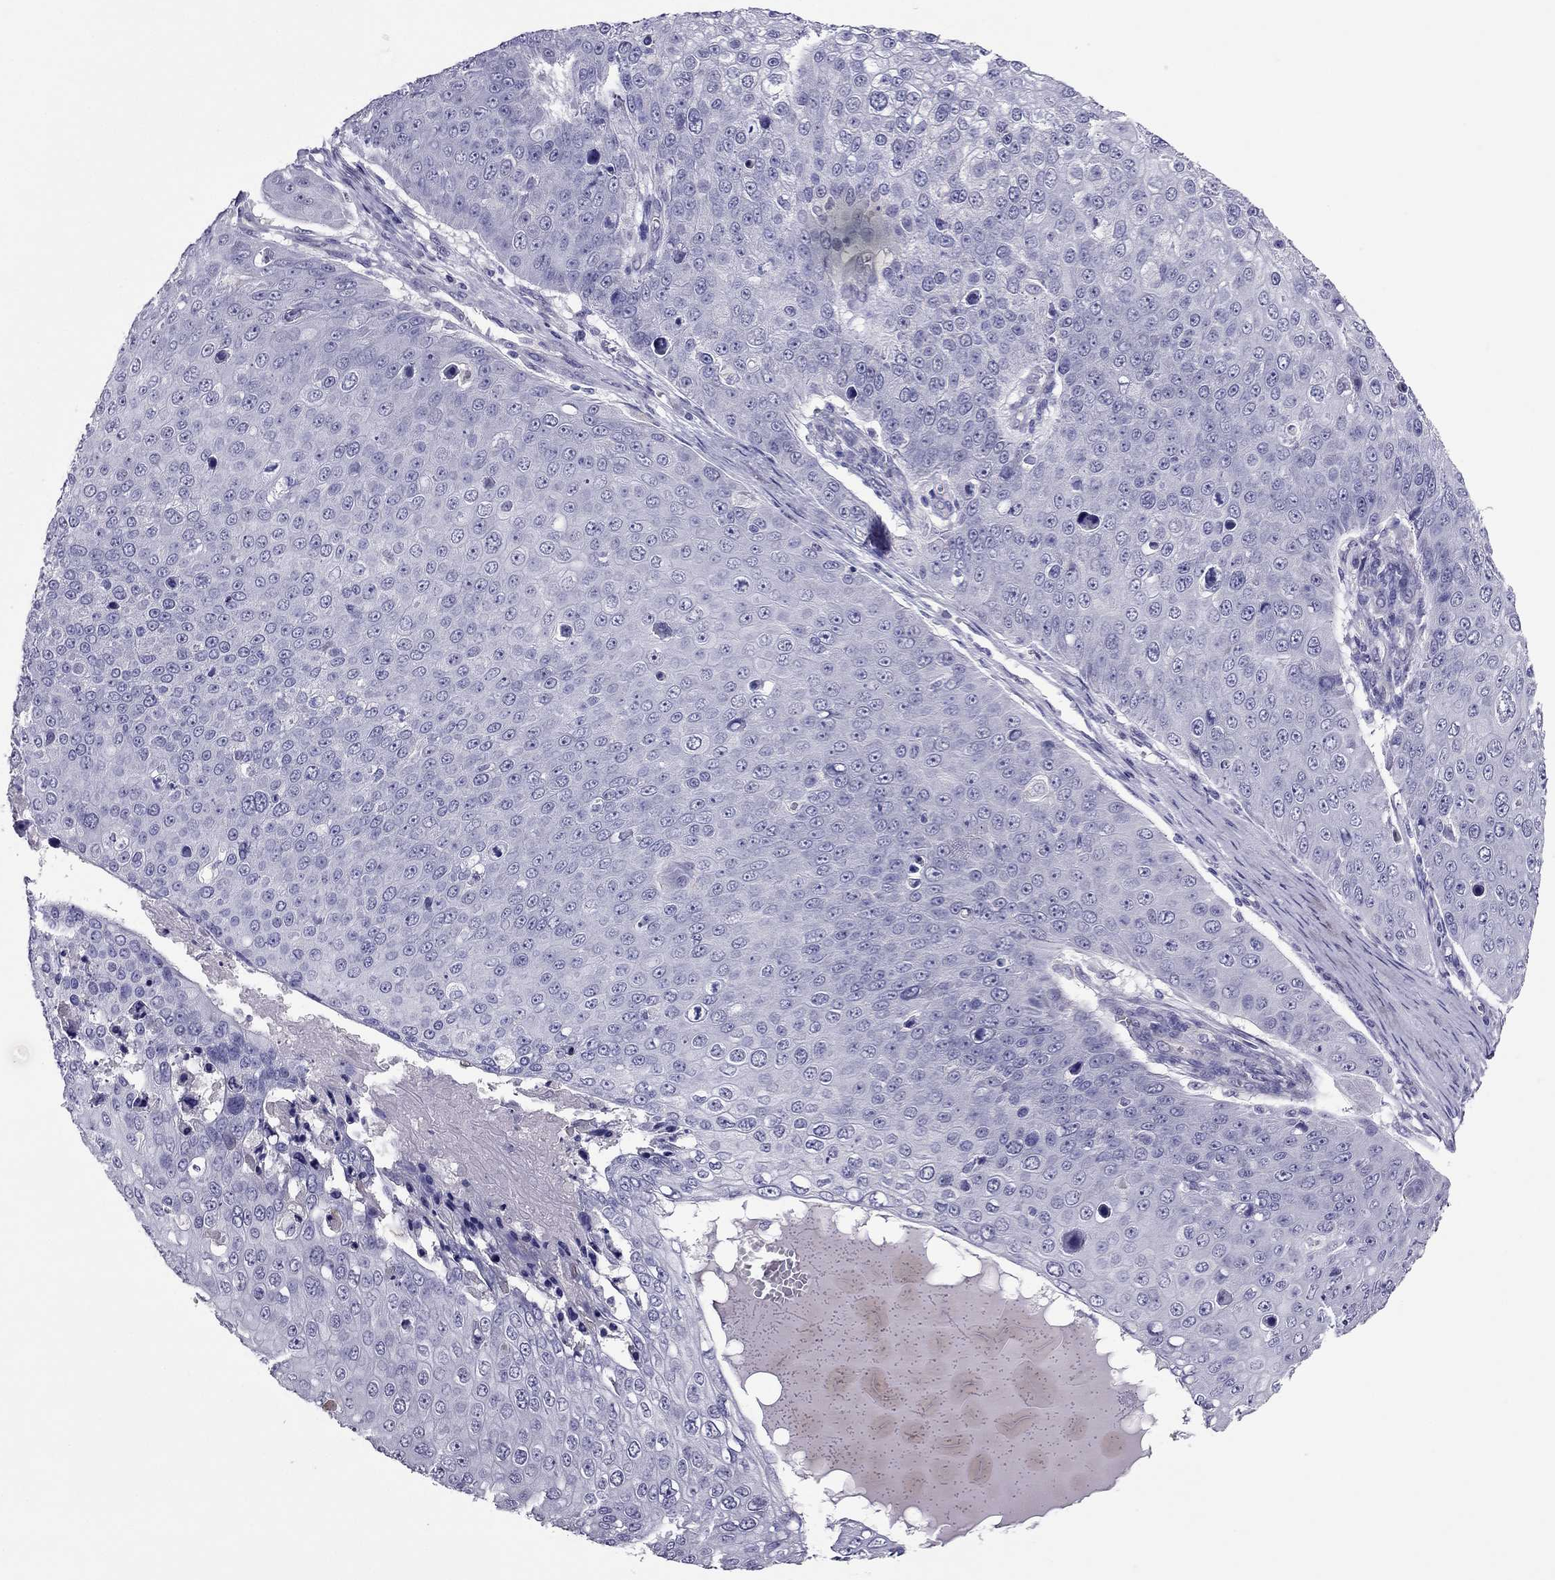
{"staining": {"intensity": "negative", "quantity": "none", "location": "none"}, "tissue": "skin cancer", "cell_type": "Tumor cells", "image_type": "cancer", "snomed": [{"axis": "morphology", "description": "Squamous cell carcinoma, NOS"}, {"axis": "topography", "description": "Skin"}], "caption": "Immunohistochemical staining of human squamous cell carcinoma (skin) reveals no significant staining in tumor cells.", "gene": "PDE6A", "patient": {"sex": "male", "age": 71}}